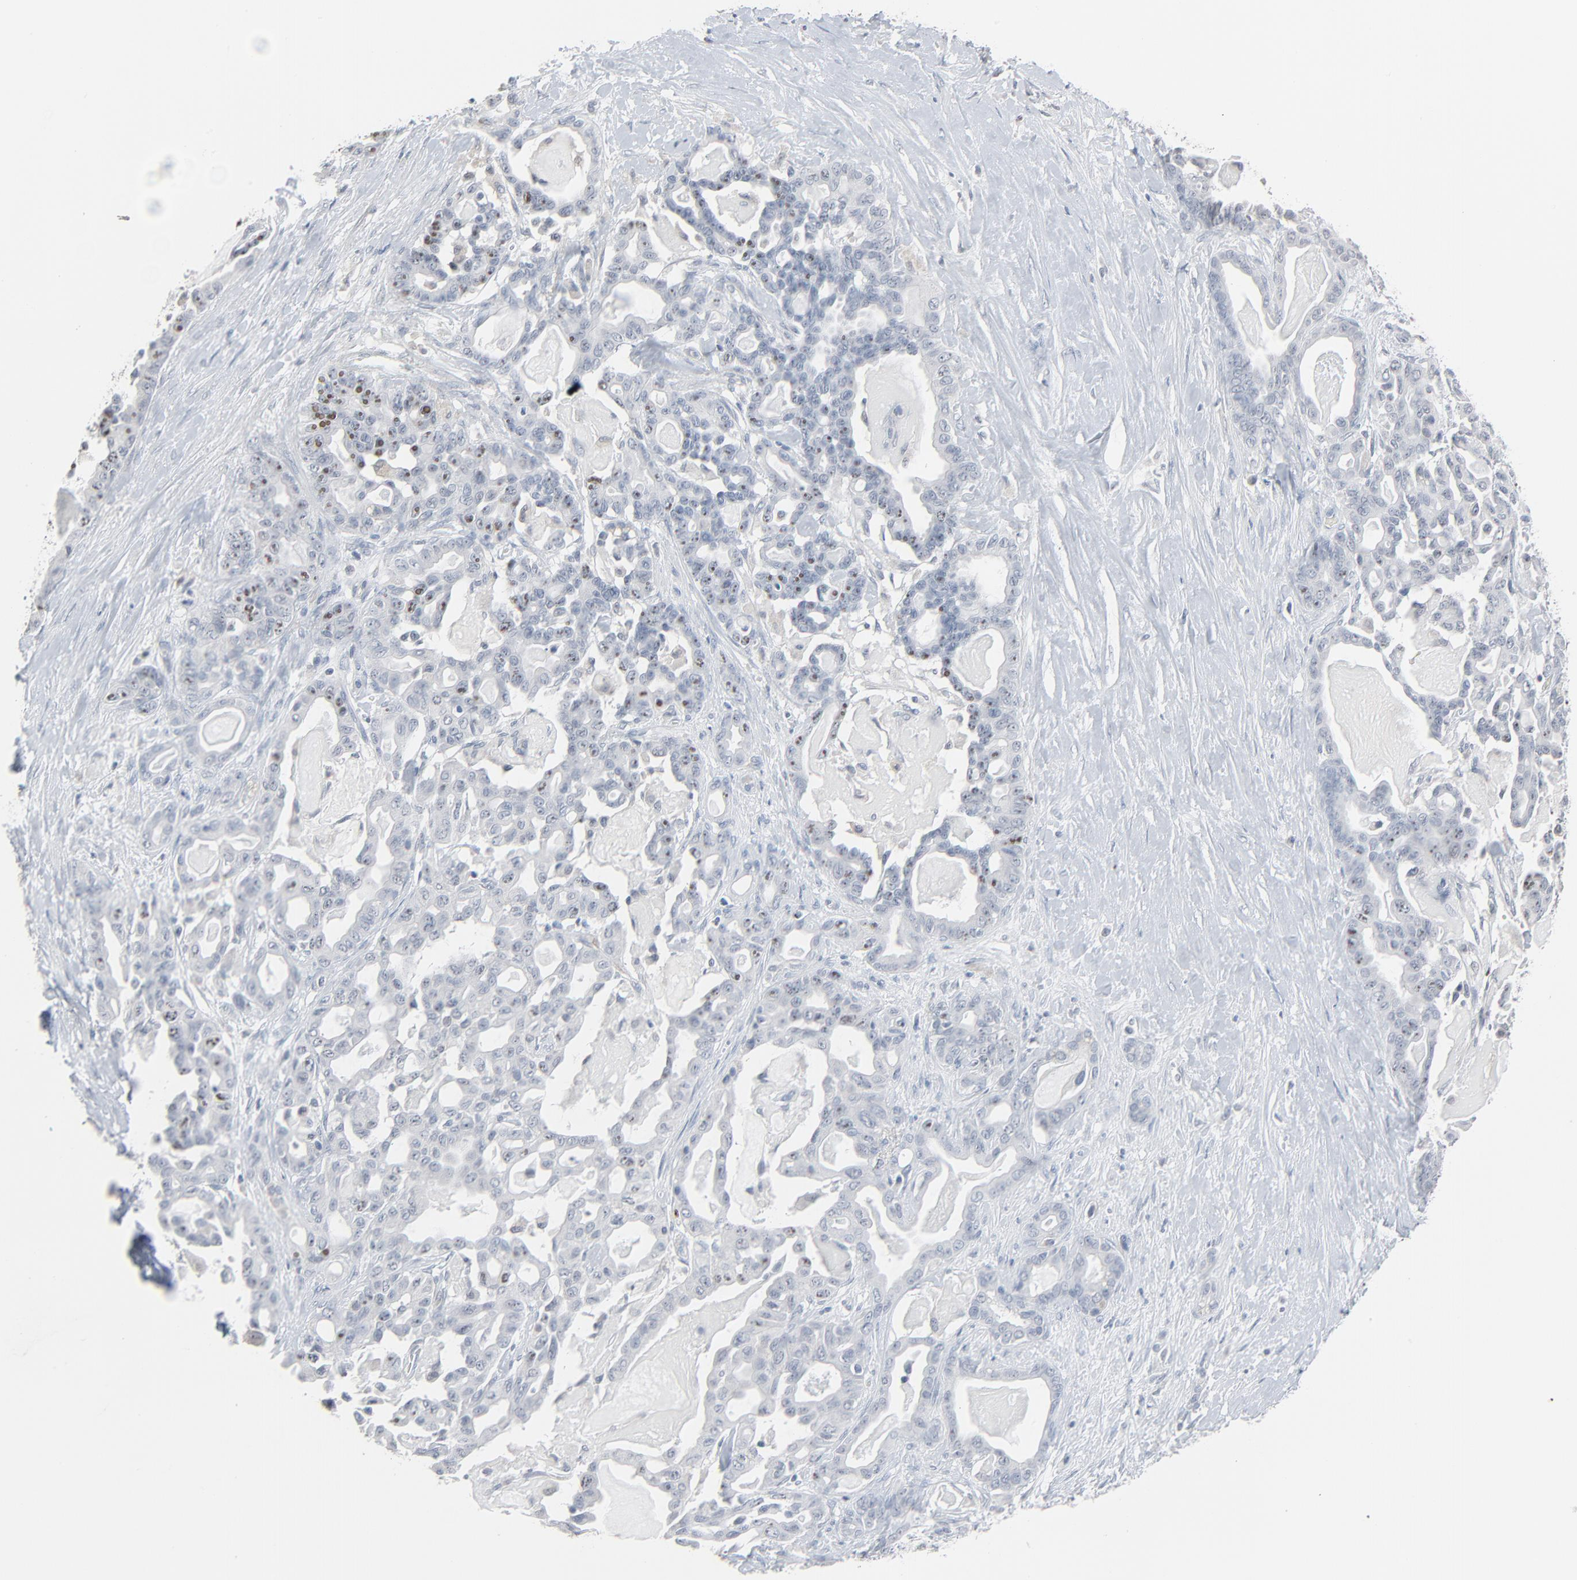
{"staining": {"intensity": "moderate", "quantity": "25%-75%", "location": "cytoplasmic/membranous"}, "tissue": "pancreatic cancer", "cell_type": "Tumor cells", "image_type": "cancer", "snomed": [{"axis": "morphology", "description": "Adenocarcinoma, NOS"}, {"axis": "topography", "description": "Pancreas"}], "caption": "This is an image of IHC staining of pancreatic cancer (adenocarcinoma), which shows moderate staining in the cytoplasmic/membranous of tumor cells.", "gene": "SAGE1", "patient": {"sex": "male", "age": 63}}